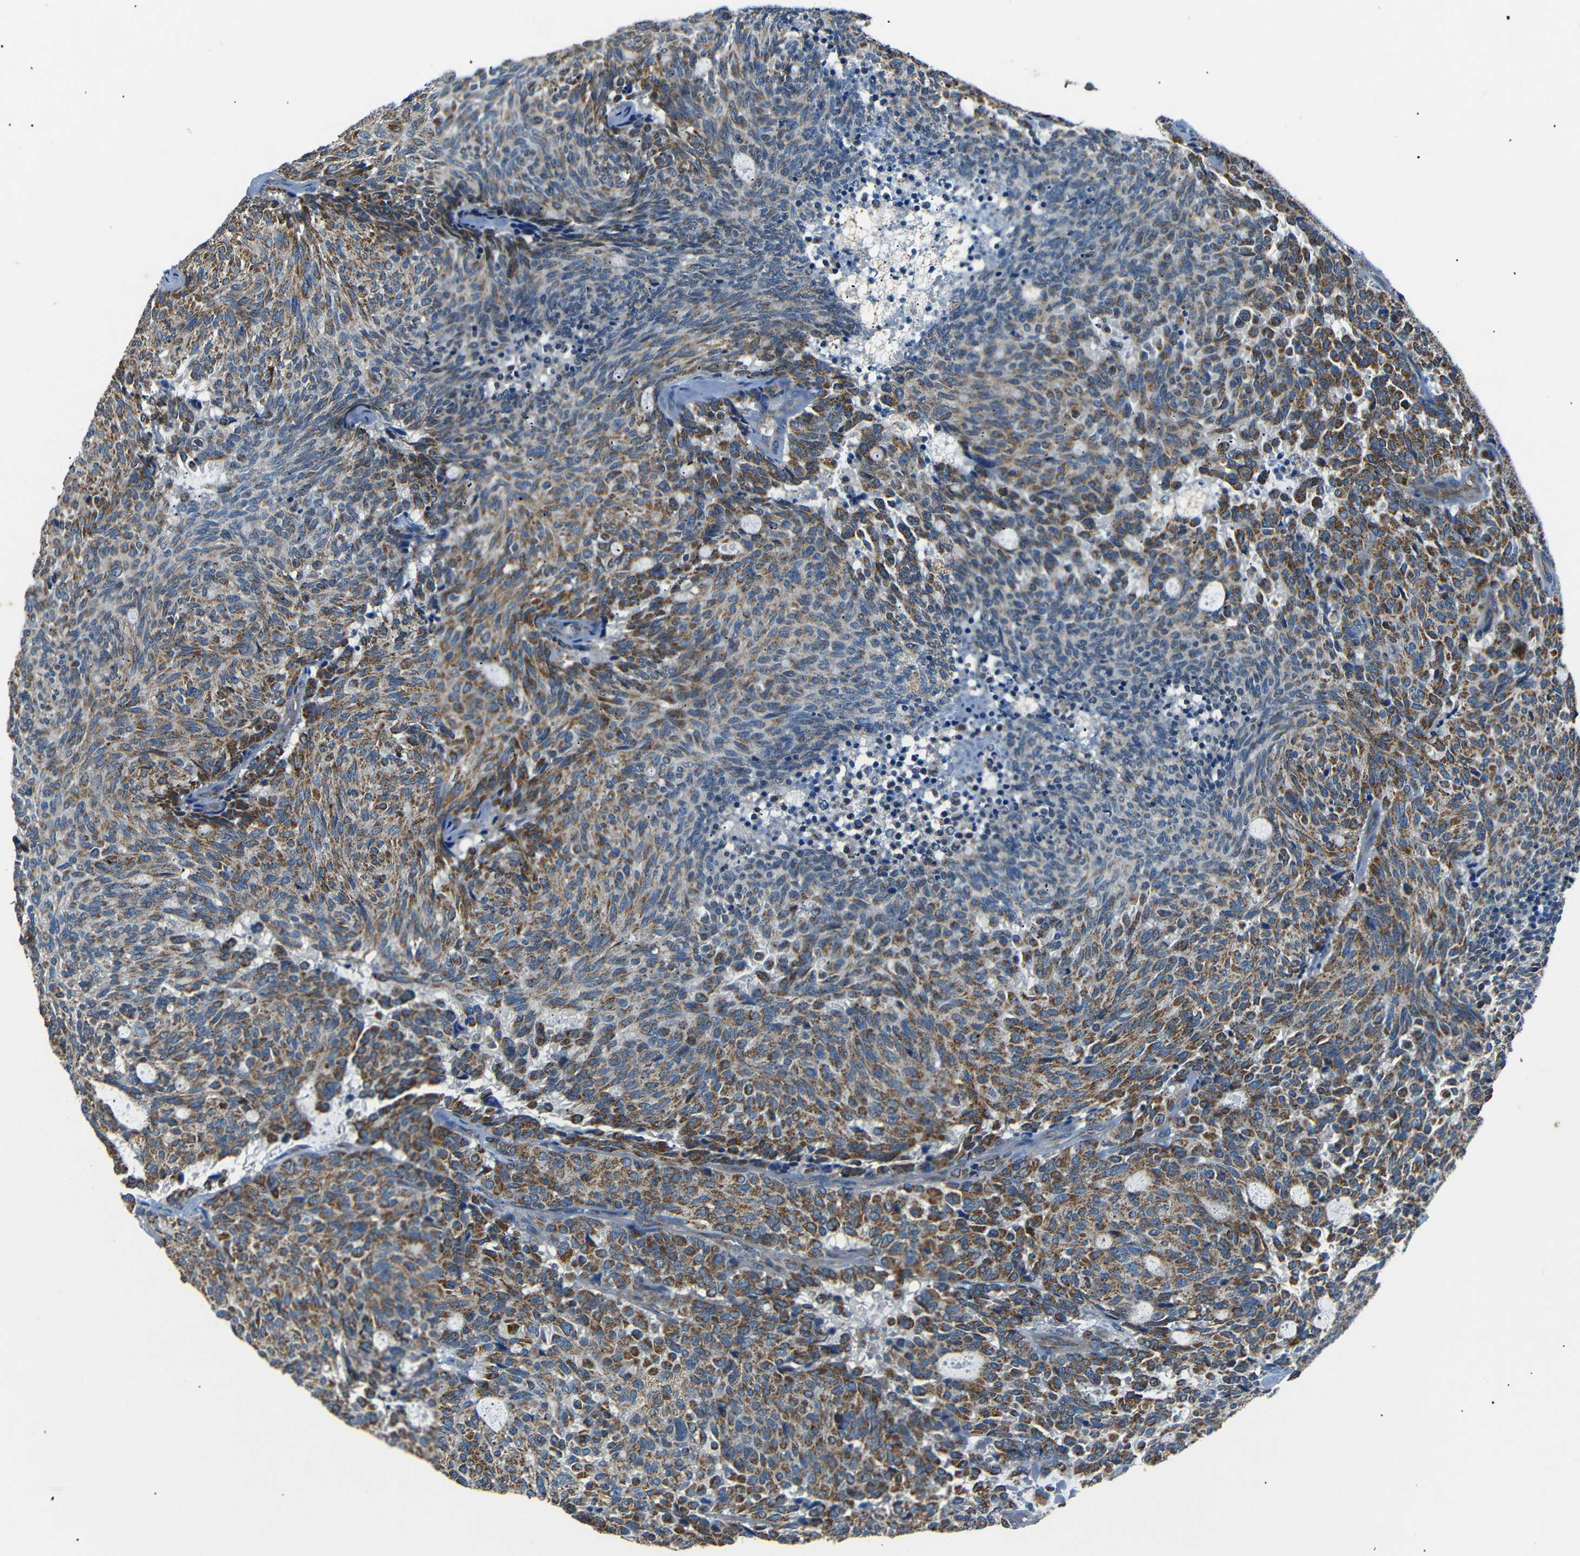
{"staining": {"intensity": "moderate", "quantity": ">75%", "location": "cytoplasmic/membranous"}, "tissue": "carcinoid", "cell_type": "Tumor cells", "image_type": "cancer", "snomed": [{"axis": "morphology", "description": "Carcinoid, malignant, NOS"}, {"axis": "topography", "description": "Pancreas"}], "caption": "A high-resolution image shows immunohistochemistry (IHC) staining of carcinoid, which displays moderate cytoplasmic/membranous staining in about >75% of tumor cells.", "gene": "NETO2", "patient": {"sex": "female", "age": 54}}